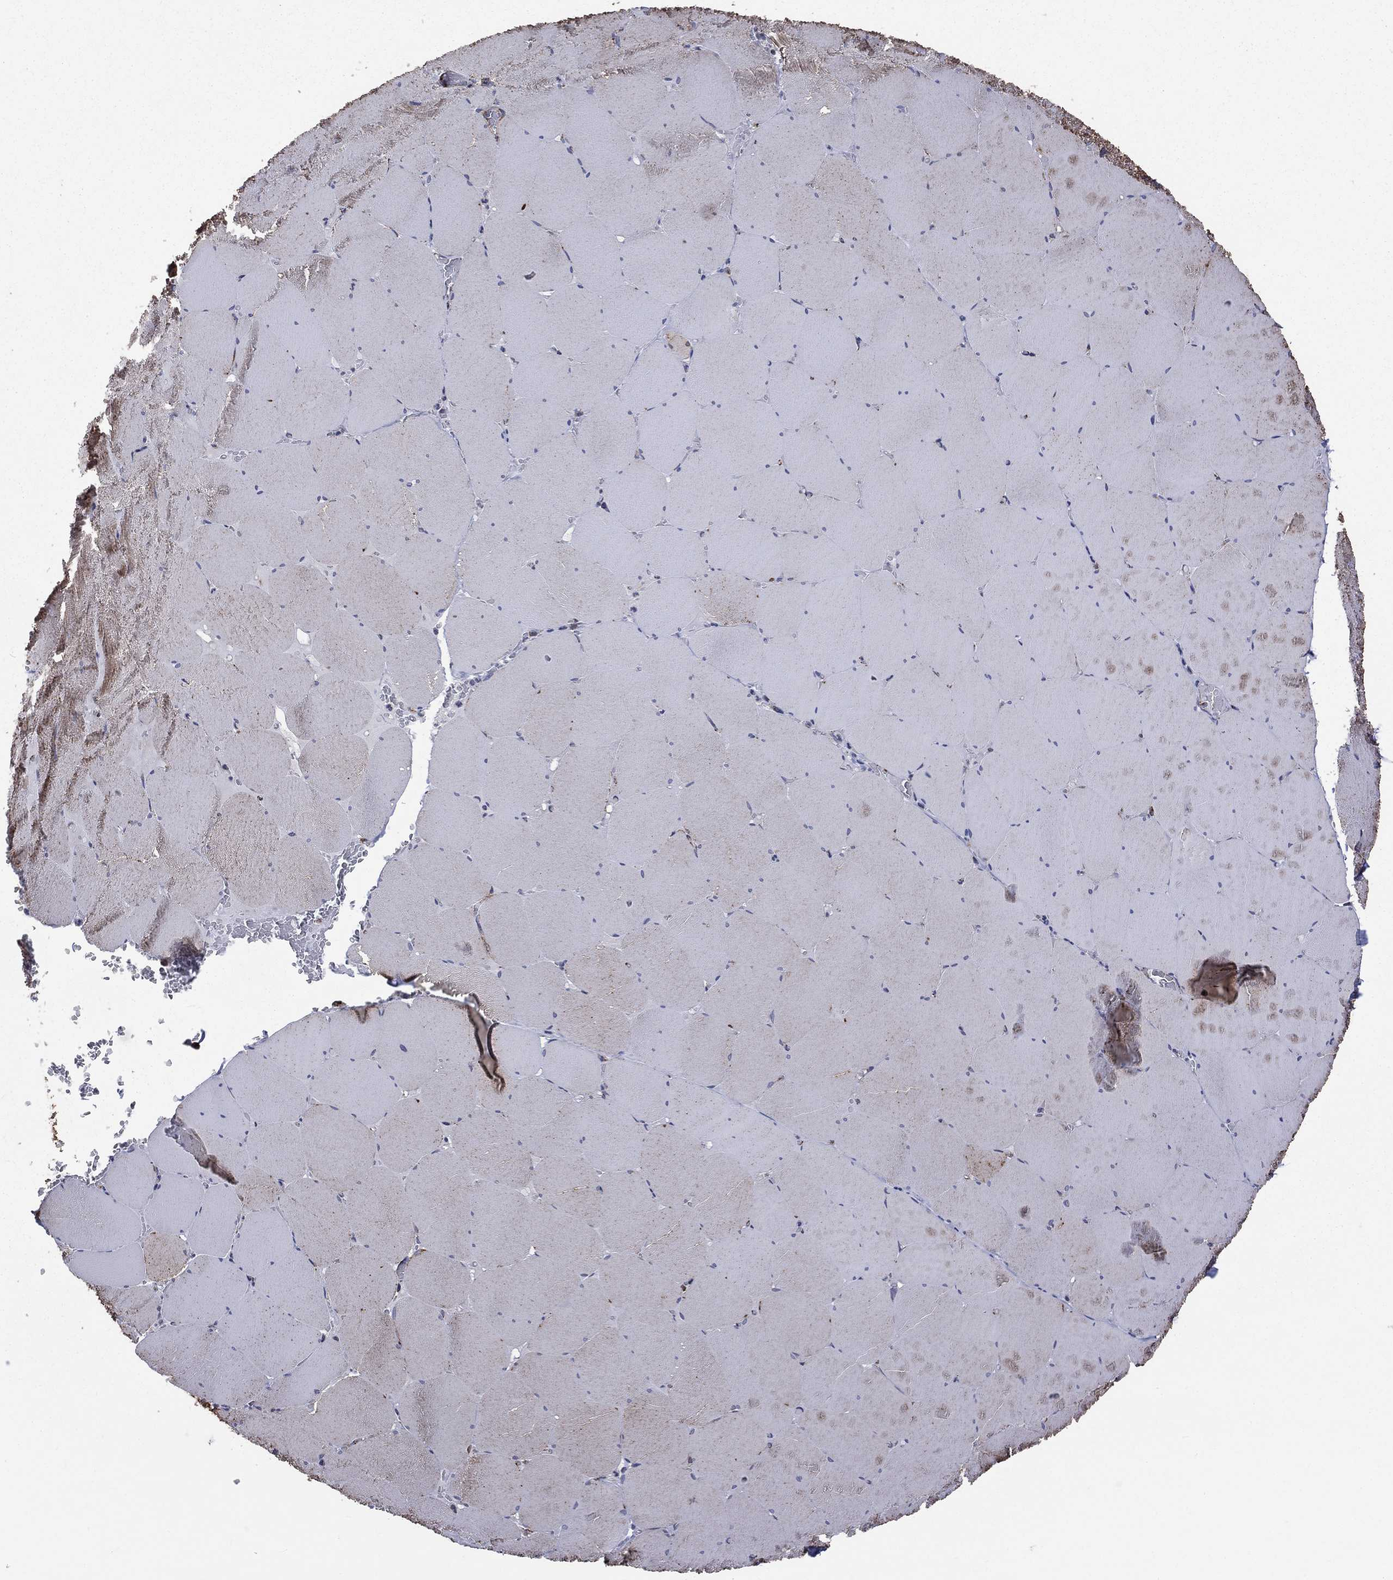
{"staining": {"intensity": "weak", "quantity": "<25%", "location": "cytoplasmic/membranous"}, "tissue": "skeletal muscle", "cell_type": "Myocytes", "image_type": "normal", "snomed": [{"axis": "morphology", "description": "Normal tissue, NOS"}, {"axis": "morphology", "description": "Malignant melanoma, Metastatic site"}, {"axis": "topography", "description": "Skeletal muscle"}], "caption": "An immunohistochemistry (IHC) histopathology image of benign skeletal muscle is shown. There is no staining in myocytes of skeletal muscle. (DAB IHC with hematoxylin counter stain).", "gene": "GOT2", "patient": {"sex": "male", "age": 50}}